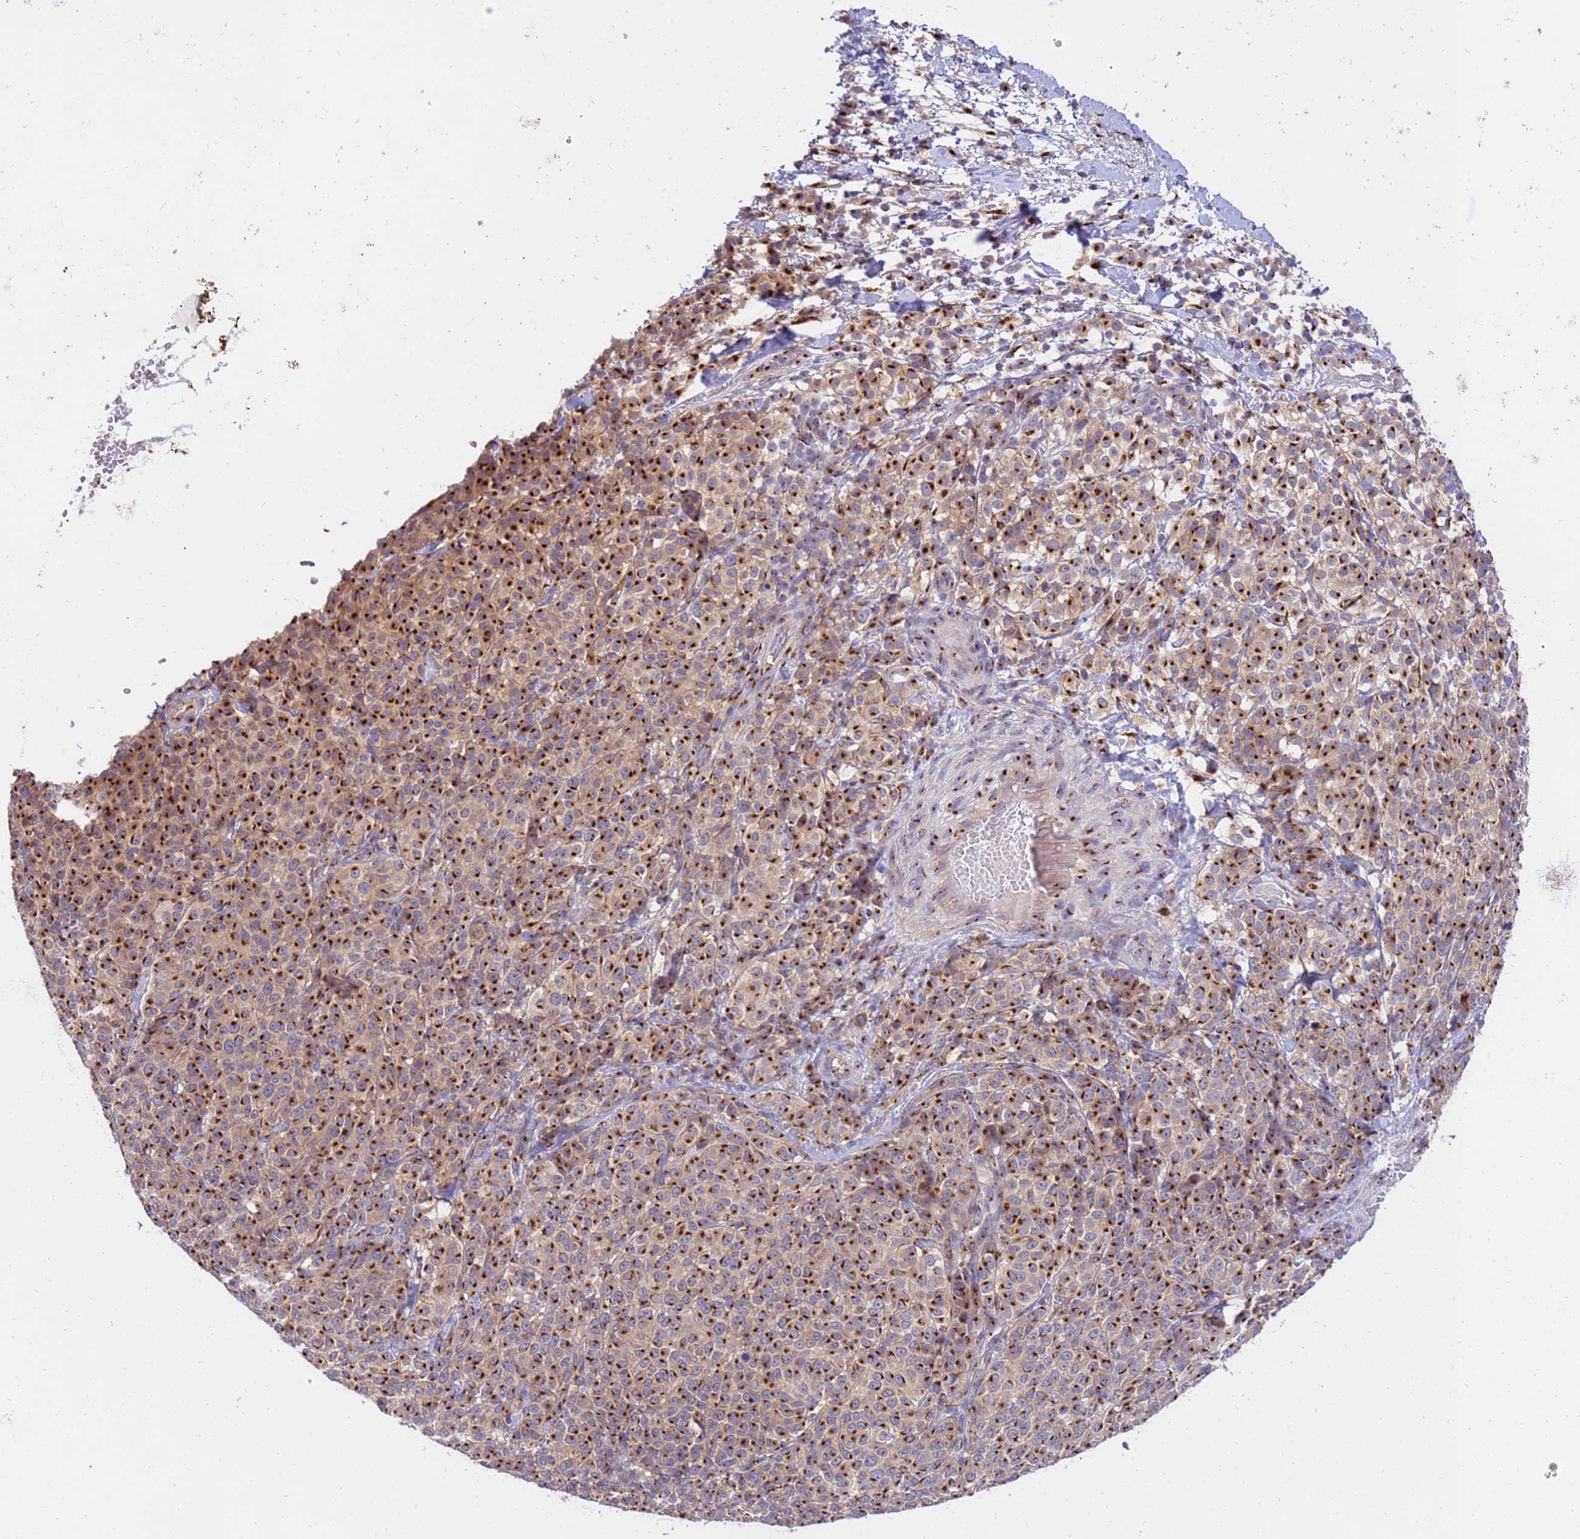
{"staining": {"intensity": "strong", "quantity": ">75%", "location": "cytoplasmic/membranous"}, "tissue": "melanoma", "cell_type": "Tumor cells", "image_type": "cancer", "snomed": [{"axis": "morphology", "description": "Normal tissue, NOS"}, {"axis": "morphology", "description": "Malignant melanoma, NOS"}, {"axis": "topography", "description": "Skin"}], "caption": "Malignant melanoma was stained to show a protein in brown. There is high levels of strong cytoplasmic/membranous staining in about >75% of tumor cells.", "gene": "HPS3", "patient": {"sex": "female", "age": 34}}